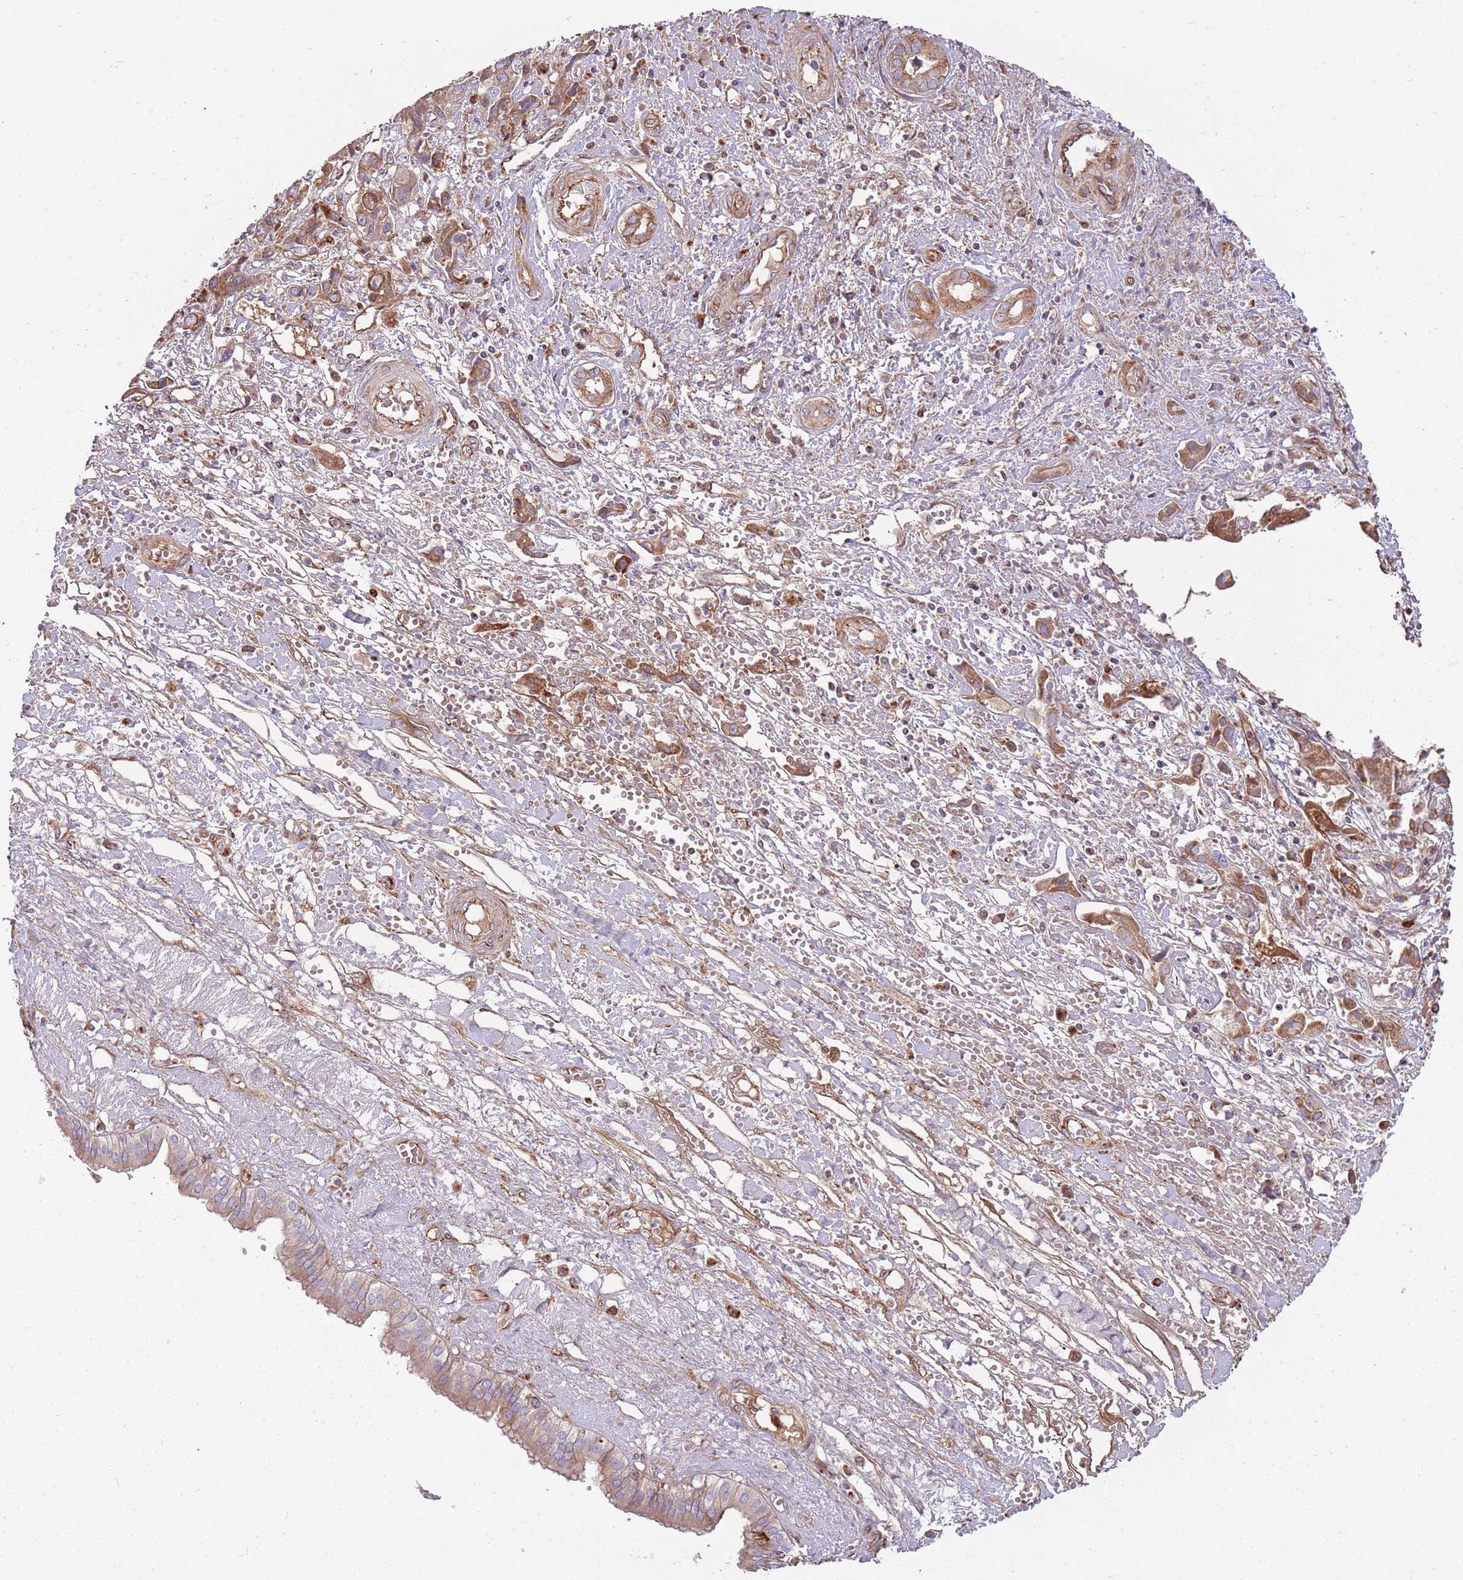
{"staining": {"intensity": "moderate", "quantity": "25%-75%", "location": "cytoplasmic/membranous"}, "tissue": "liver cancer", "cell_type": "Tumor cells", "image_type": "cancer", "snomed": [{"axis": "morphology", "description": "Cholangiocarcinoma"}, {"axis": "topography", "description": "Liver"}], "caption": "Cholangiocarcinoma (liver) stained for a protein (brown) displays moderate cytoplasmic/membranous positive positivity in approximately 25%-75% of tumor cells.", "gene": "EMC1", "patient": {"sex": "male", "age": 67}}